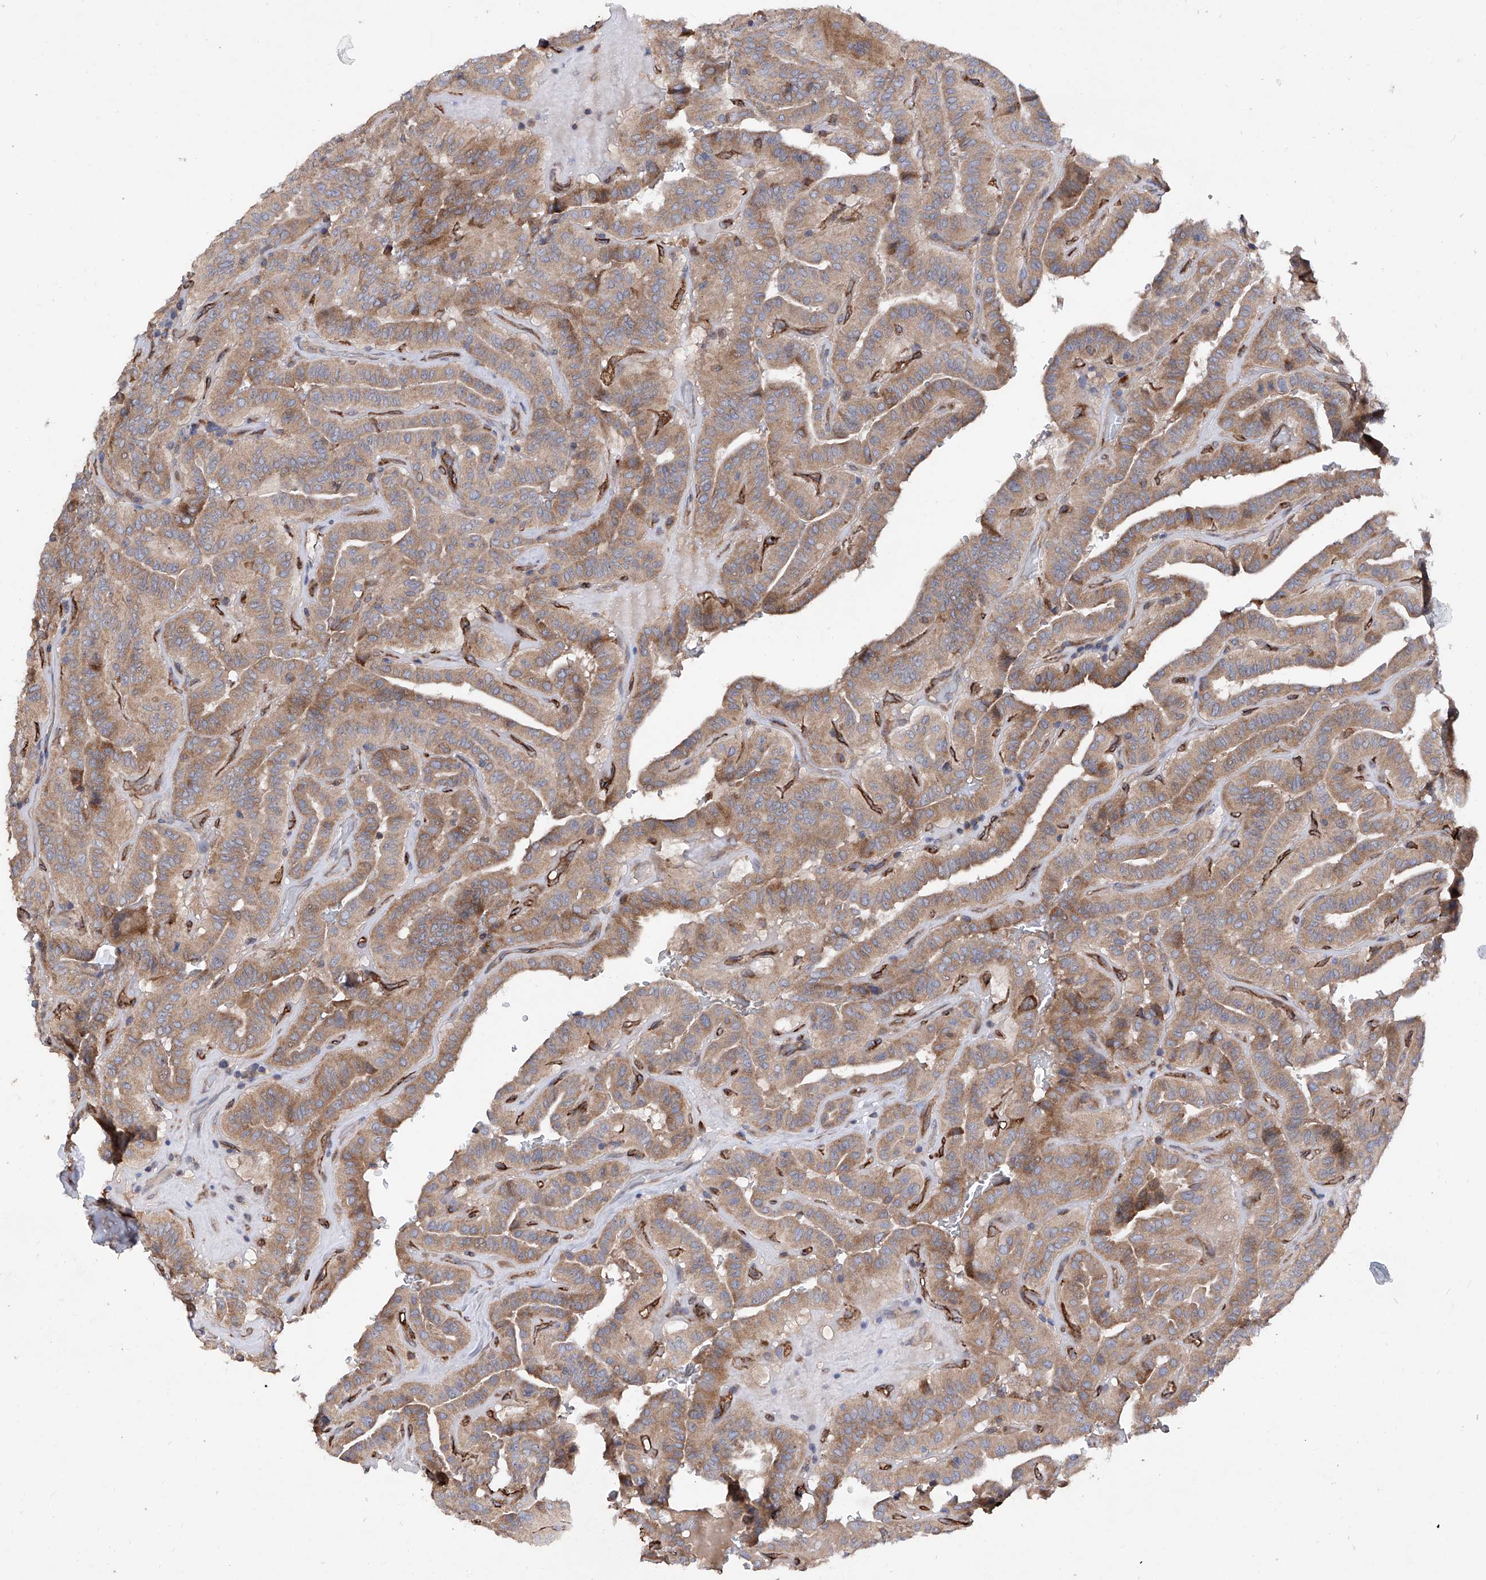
{"staining": {"intensity": "moderate", "quantity": ">75%", "location": "cytoplasmic/membranous"}, "tissue": "thyroid cancer", "cell_type": "Tumor cells", "image_type": "cancer", "snomed": [{"axis": "morphology", "description": "Papillary adenocarcinoma, NOS"}, {"axis": "topography", "description": "Thyroid gland"}], "caption": "Immunohistochemistry of thyroid papillary adenocarcinoma demonstrates medium levels of moderate cytoplasmic/membranous expression in about >75% of tumor cells.", "gene": "INPP5B", "patient": {"sex": "male", "age": 77}}